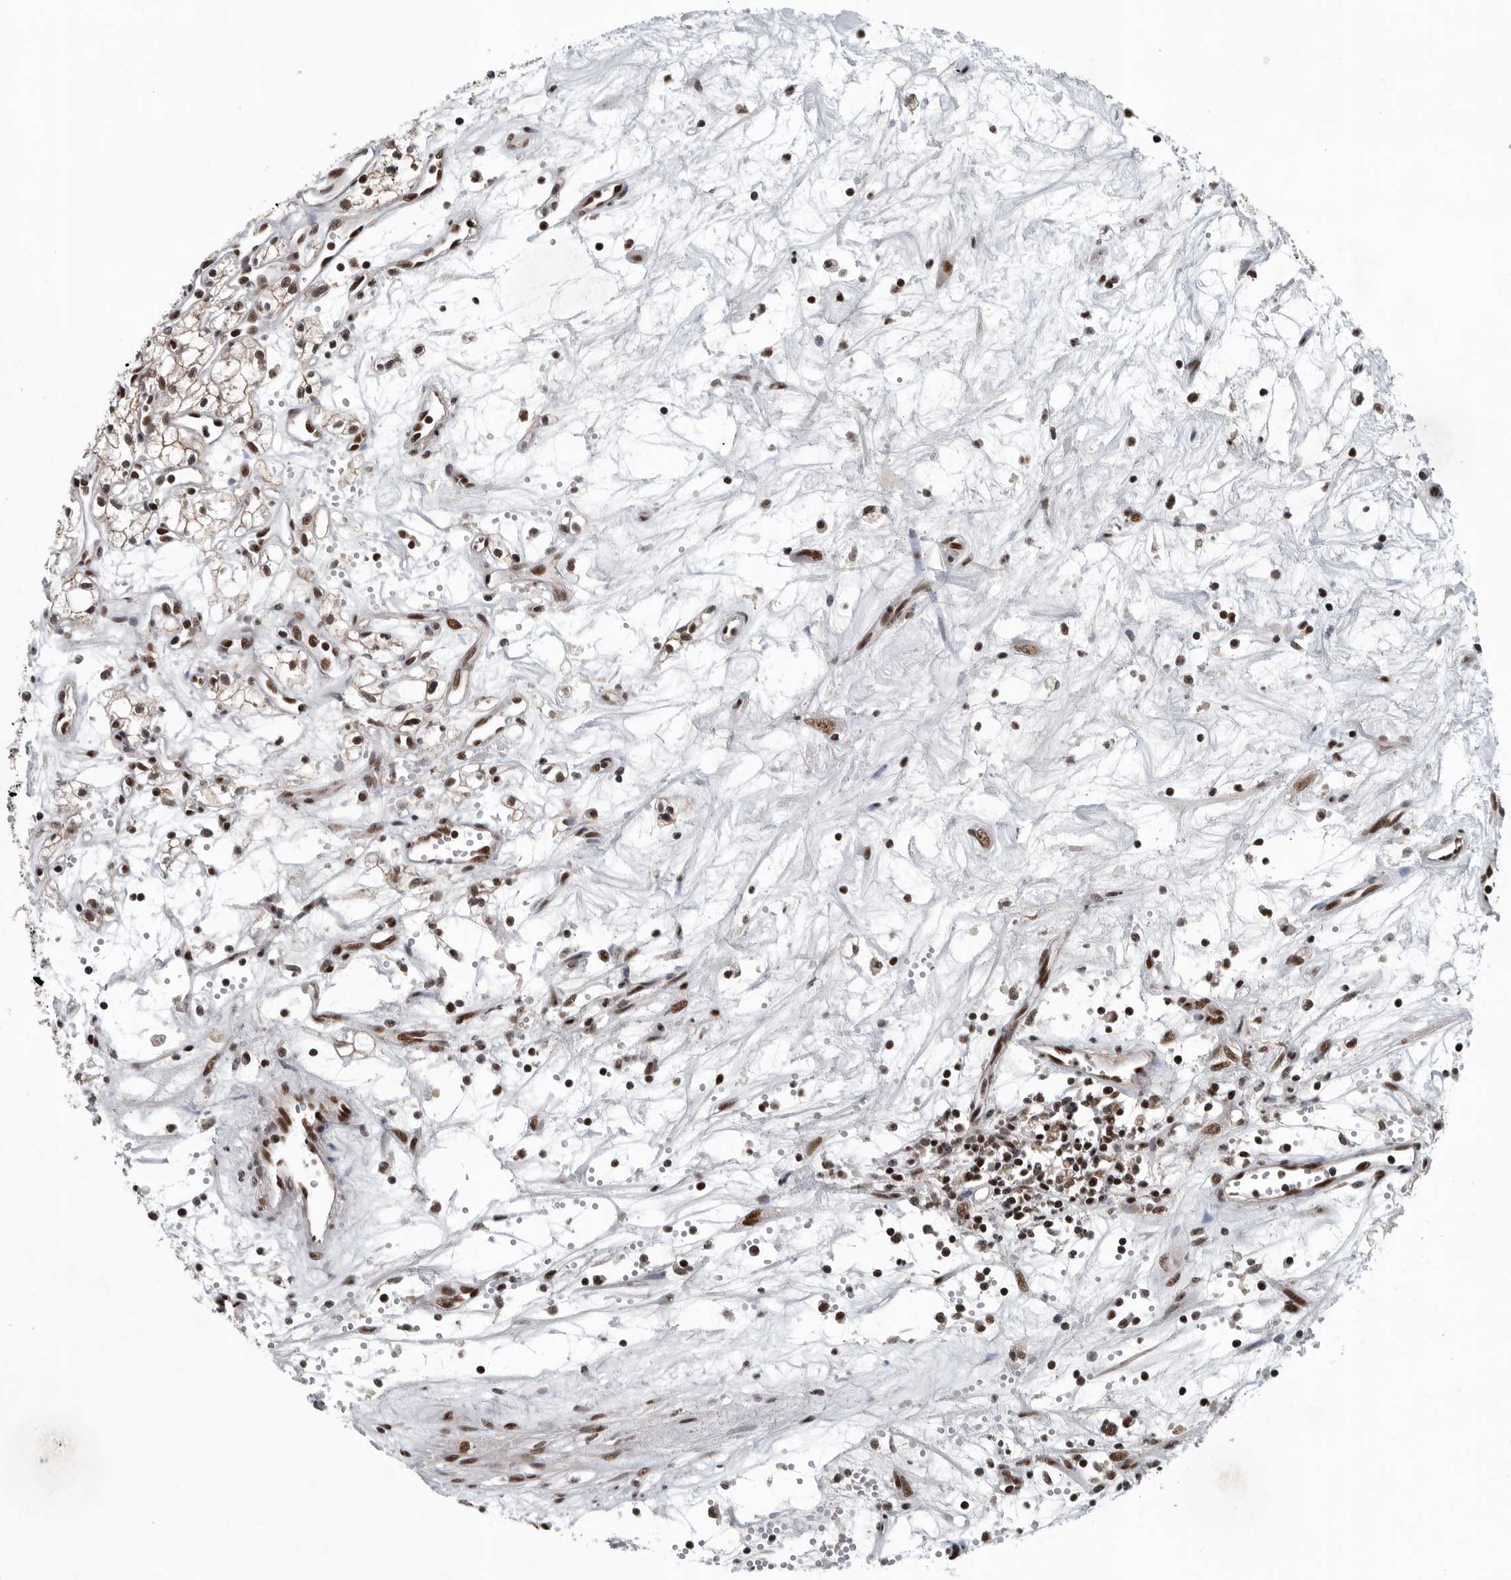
{"staining": {"intensity": "strong", "quantity": ">75%", "location": "nuclear"}, "tissue": "renal cancer", "cell_type": "Tumor cells", "image_type": "cancer", "snomed": [{"axis": "morphology", "description": "Adenocarcinoma, NOS"}, {"axis": "topography", "description": "Kidney"}], "caption": "Immunohistochemistry staining of renal cancer (adenocarcinoma), which demonstrates high levels of strong nuclear positivity in approximately >75% of tumor cells indicating strong nuclear protein expression. The staining was performed using DAB (3,3'-diaminobenzidine) (brown) for protein detection and nuclei were counterstained in hematoxylin (blue).", "gene": "SENP7", "patient": {"sex": "male", "age": 59}}